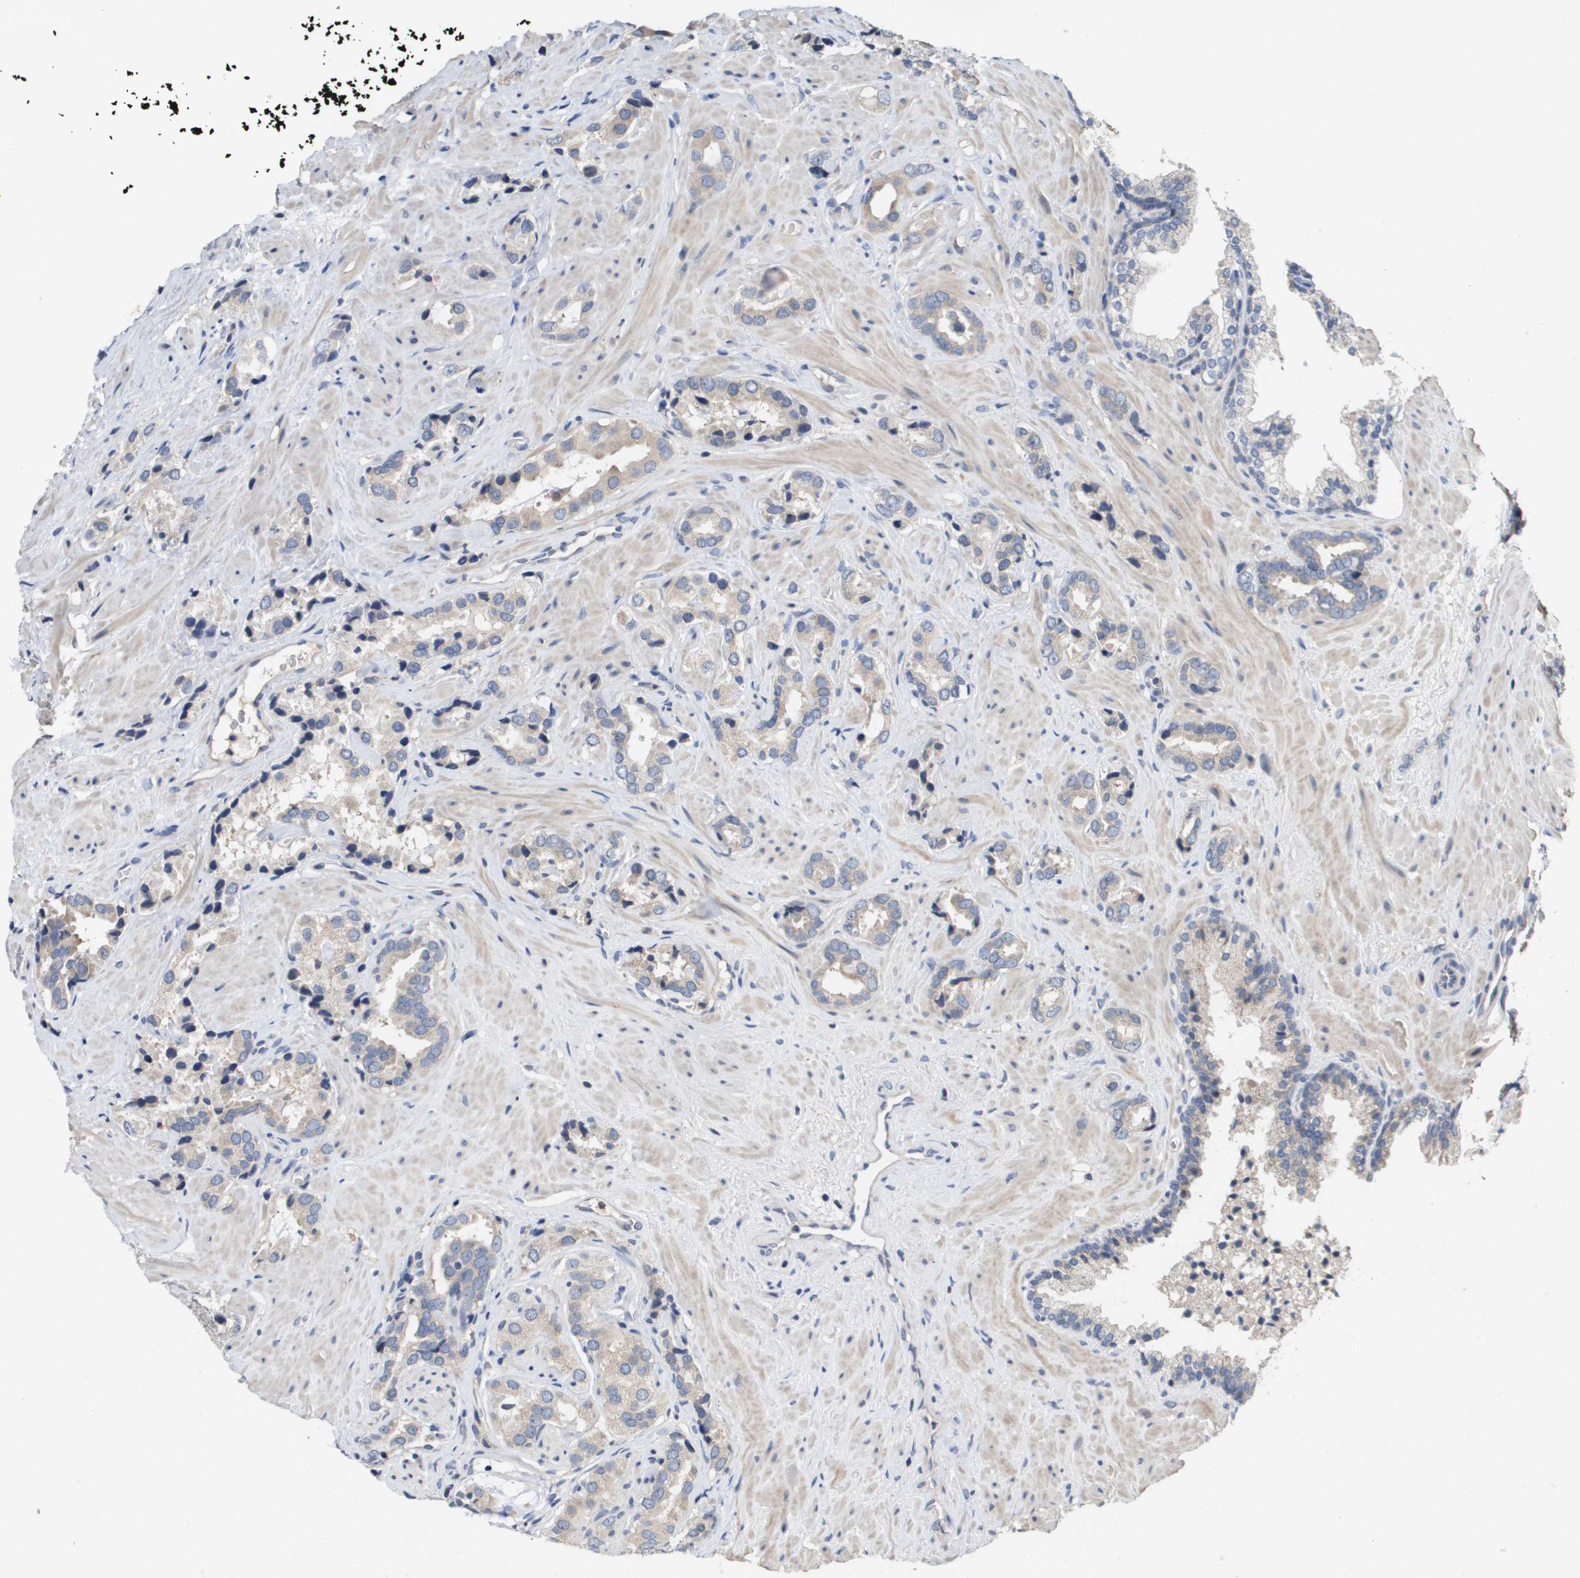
{"staining": {"intensity": "weak", "quantity": "<25%", "location": "cytoplasmic/membranous"}, "tissue": "prostate cancer", "cell_type": "Tumor cells", "image_type": "cancer", "snomed": [{"axis": "morphology", "description": "Adenocarcinoma, High grade"}, {"axis": "topography", "description": "Prostate"}], "caption": "An immunohistochemistry (IHC) micrograph of prostate cancer (high-grade adenocarcinoma) is shown. There is no staining in tumor cells of prostate cancer (high-grade adenocarcinoma). (IHC, brightfield microscopy, high magnification).", "gene": "CAPN11", "patient": {"sex": "male", "age": 64}}